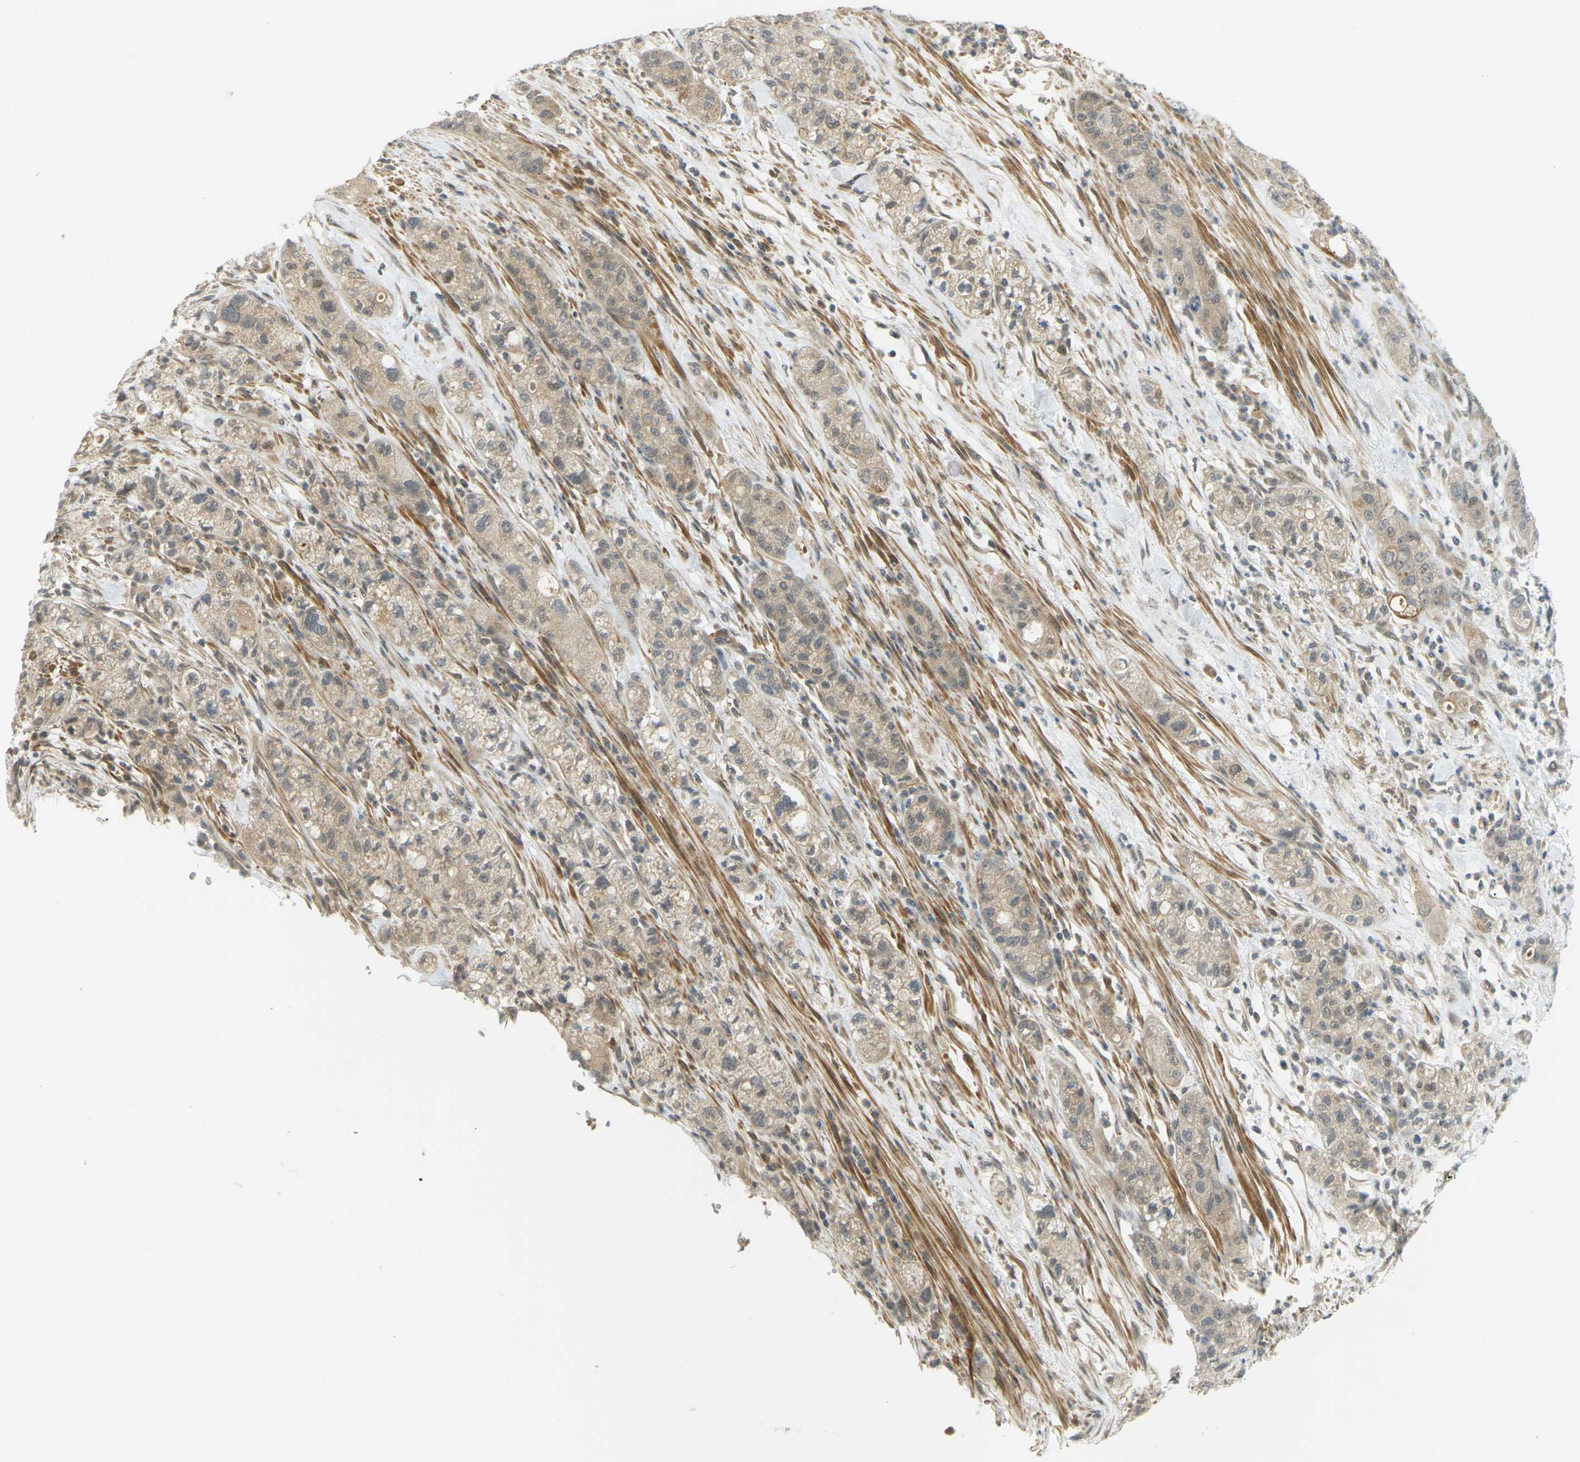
{"staining": {"intensity": "weak", "quantity": ">75%", "location": "cytoplasmic/membranous"}, "tissue": "pancreatic cancer", "cell_type": "Tumor cells", "image_type": "cancer", "snomed": [{"axis": "morphology", "description": "Adenocarcinoma, NOS"}, {"axis": "topography", "description": "Pancreas"}], "caption": "Immunohistochemical staining of human pancreatic adenocarcinoma displays weak cytoplasmic/membranous protein staining in approximately >75% of tumor cells. (brown staining indicates protein expression, while blue staining denotes nuclei).", "gene": "SOCS6", "patient": {"sex": "female", "age": 78}}